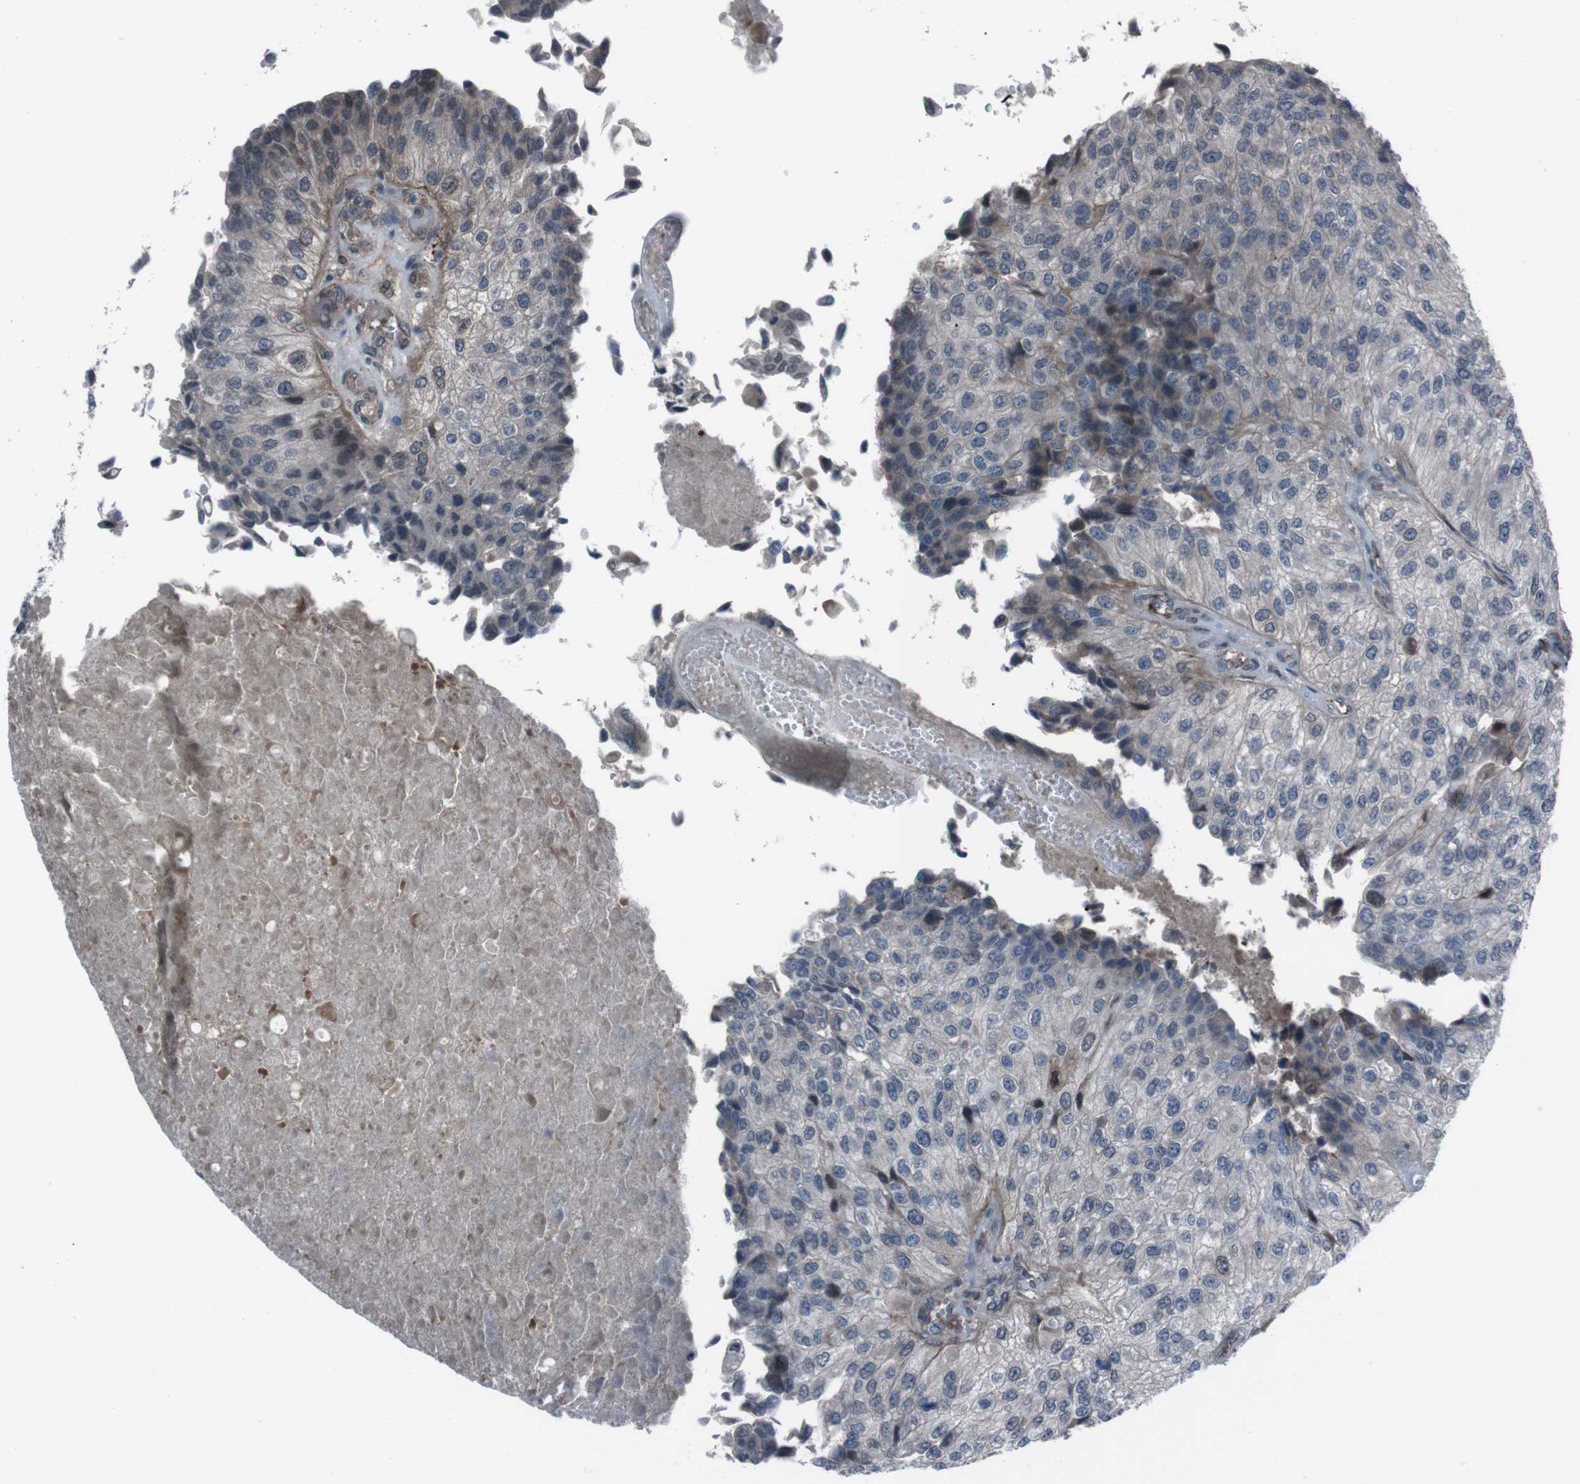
{"staining": {"intensity": "weak", "quantity": "<25%", "location": "cytoplasmic/membranous,nuclear"}, "tissue": "urothelial cancer", "cell_type": "Tumor cells", "image_type": "cancer", "snomed": [{"axis": "morphology", "description": "Urothelial carcinoma, High grade"}, {"axis": "topography", "description": "Kidney"}, {"axis": "topography", "description": "Urinary bladder"}], "caption": "Immunohistochemical staining of human urothelial cancer demonstrates no significant expression in tumor cells.", "gene": "SS18L1", "patient": {"sex": "male", "age": 77}}